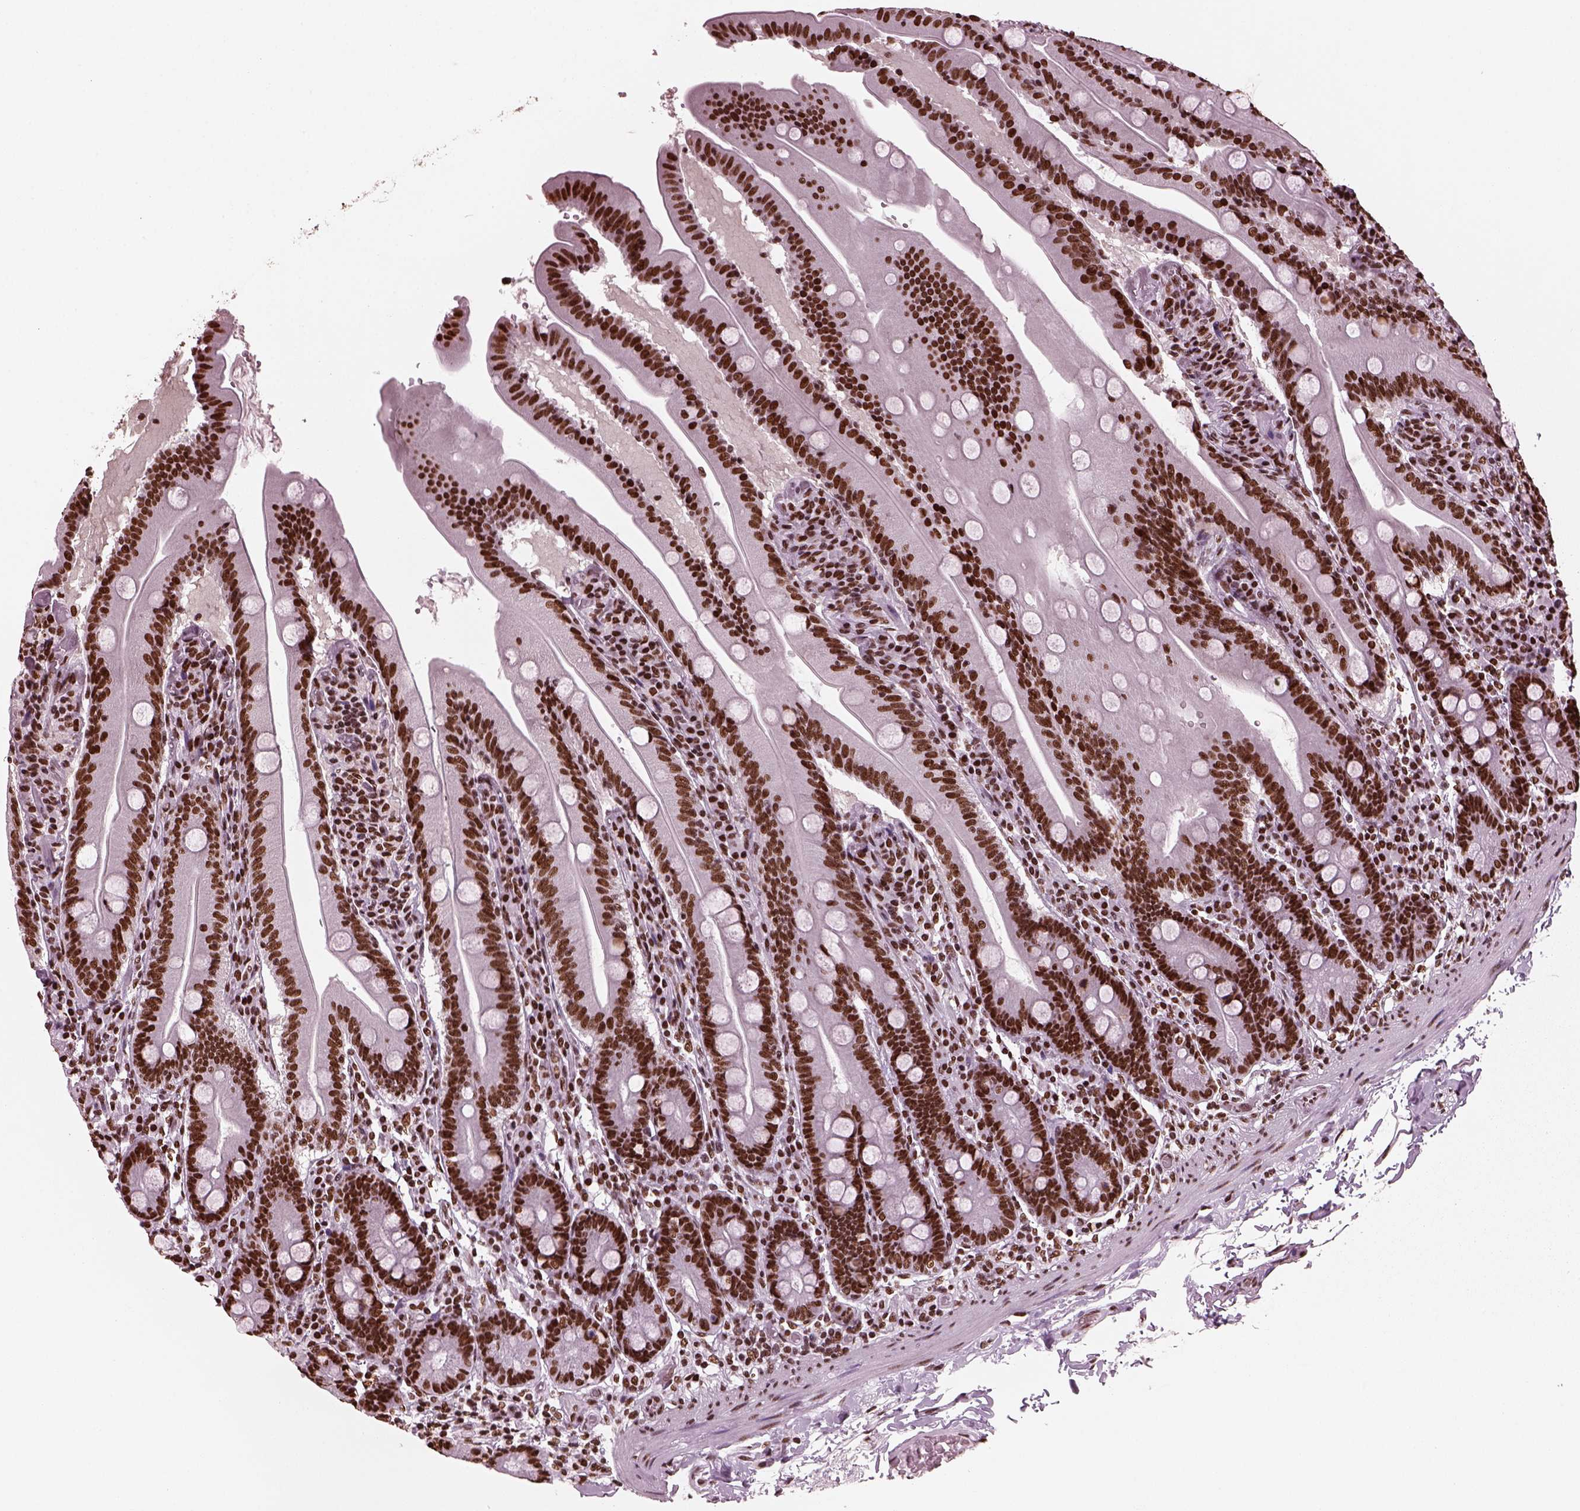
{"staining": {"intensity": "strong", "quantity": ">75%", "location": "nuclear"}, "tissue": "small intestine", "cell_type": "Glandular cells", "image_type": "normal", "snomed": [{"axis": "morphology", "description": "Normal tissue, NOS"}, {"axis": "topography", "description": "Small intestine"}], "caption": "High-power microscopy captured an immunohistochemistry image of unremarkable small intestine, revealing strong nuclear positivity in about >75% of glandular cells. (DAB IHC with brightfield microscopy, high magnification).", "gene": "CBFA2T3", "patient": {"sex": "male", "age": 37}}